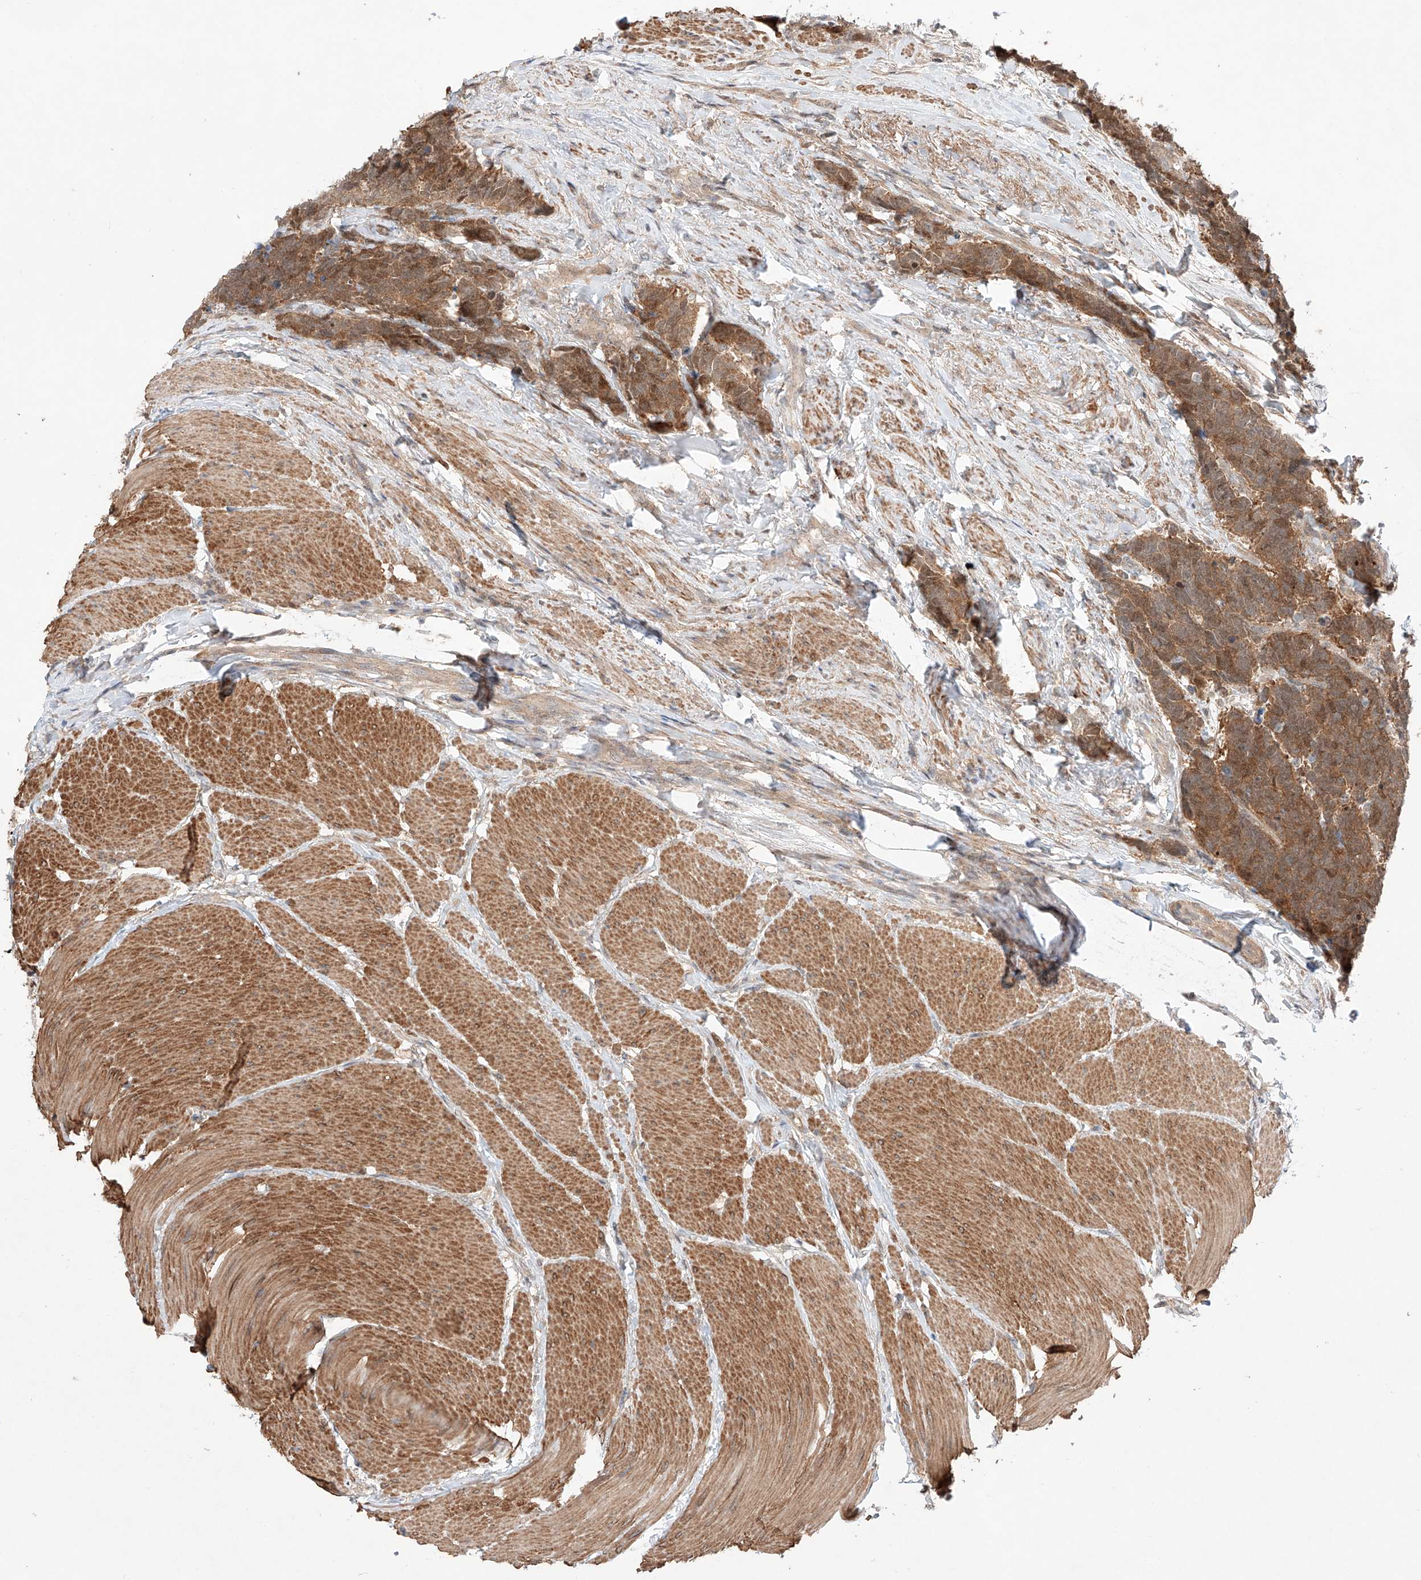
{"staining": {"intensity": "moderate", "quantity": ">75%", "location": "cytoplasmic/membranous"}, "tissue": "carcinoid", "cell_type": "Tumor cells", "image_type": "cancer", "snomed": [{"axis": "morphology", "description": "Carcinoma, NOS"}, {"axis": "morphology", "description": "Carcinoid, malignant, NOS"}, {"axis": "topography", "description": "Urinary bladder"}], "caption": "Immunohistochemistry of carcinoid reveals medium levels of moderate cytoplasmic/membranous staining in about >75% of tumor cells. The staining is performed using DAB (3,3'-diaminobenzidine) brown chromogen to label protein expression. The nuclei are counter-stained blue using hematoxylin.", "gene": "TSR2", "patient": {"sex": "male", "age": 57}}